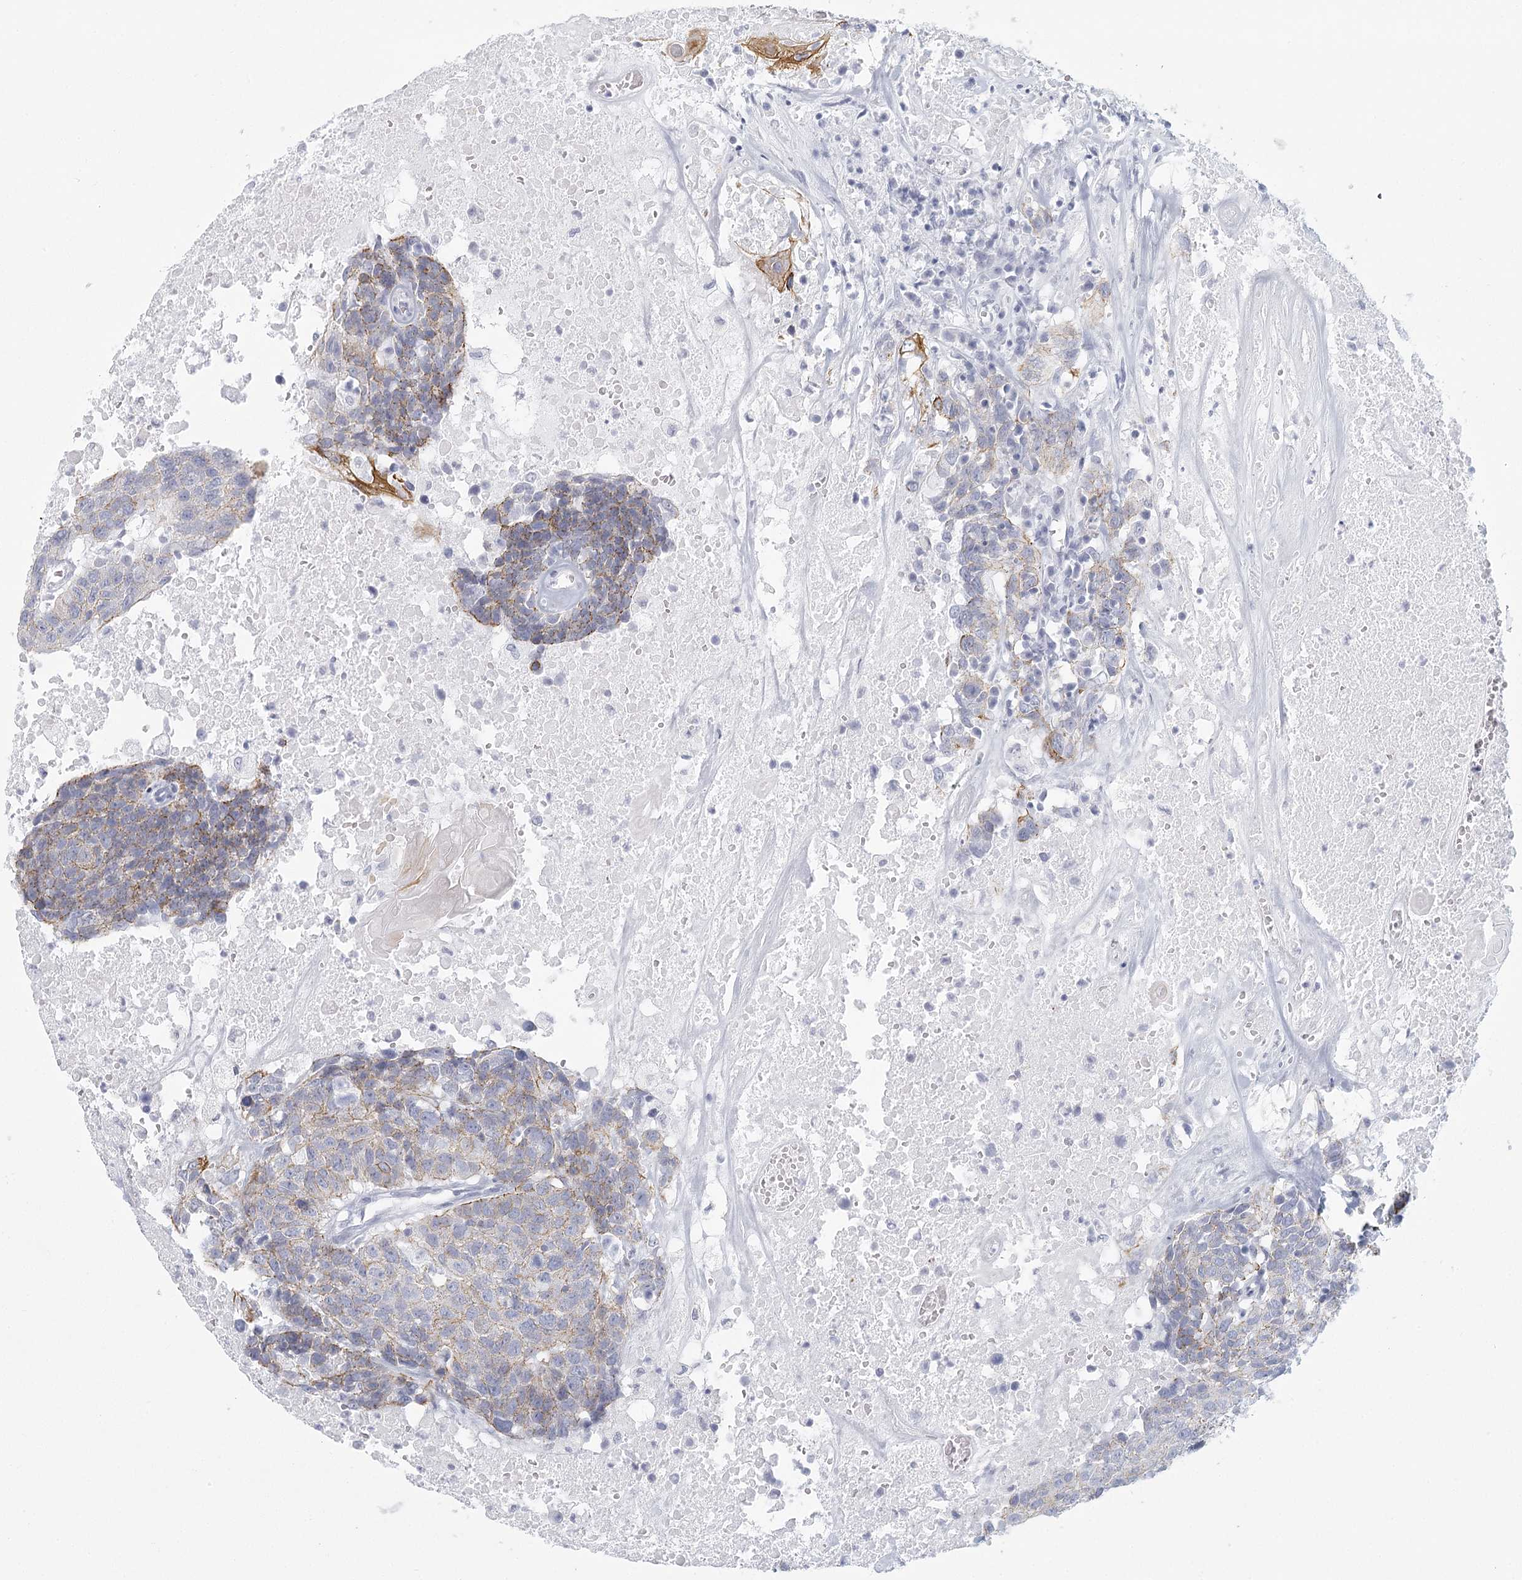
{"staining": {"intensity": "moderate", "quantity": "<25%", "location": "cytoplasmic/membranous"}, "tissue": "head and neck cancer", "cell_type": "Tumor cells", "image_type": "cancer", "snomed": [{"axis": "morphology", "description": "Squamous cell carcinoma, NOS"}, {"axis": "topography", "description": "Head-Neck"}], "caption": "The image shows immunohistochemical staining of head and neck squamous cell carcinoma. There is moderate cytoplasmic/membranous positivity is identified in about <25% of tumor cells.", "gene": "WNT8B", "patient": {"sex": "male", "age": 66}}